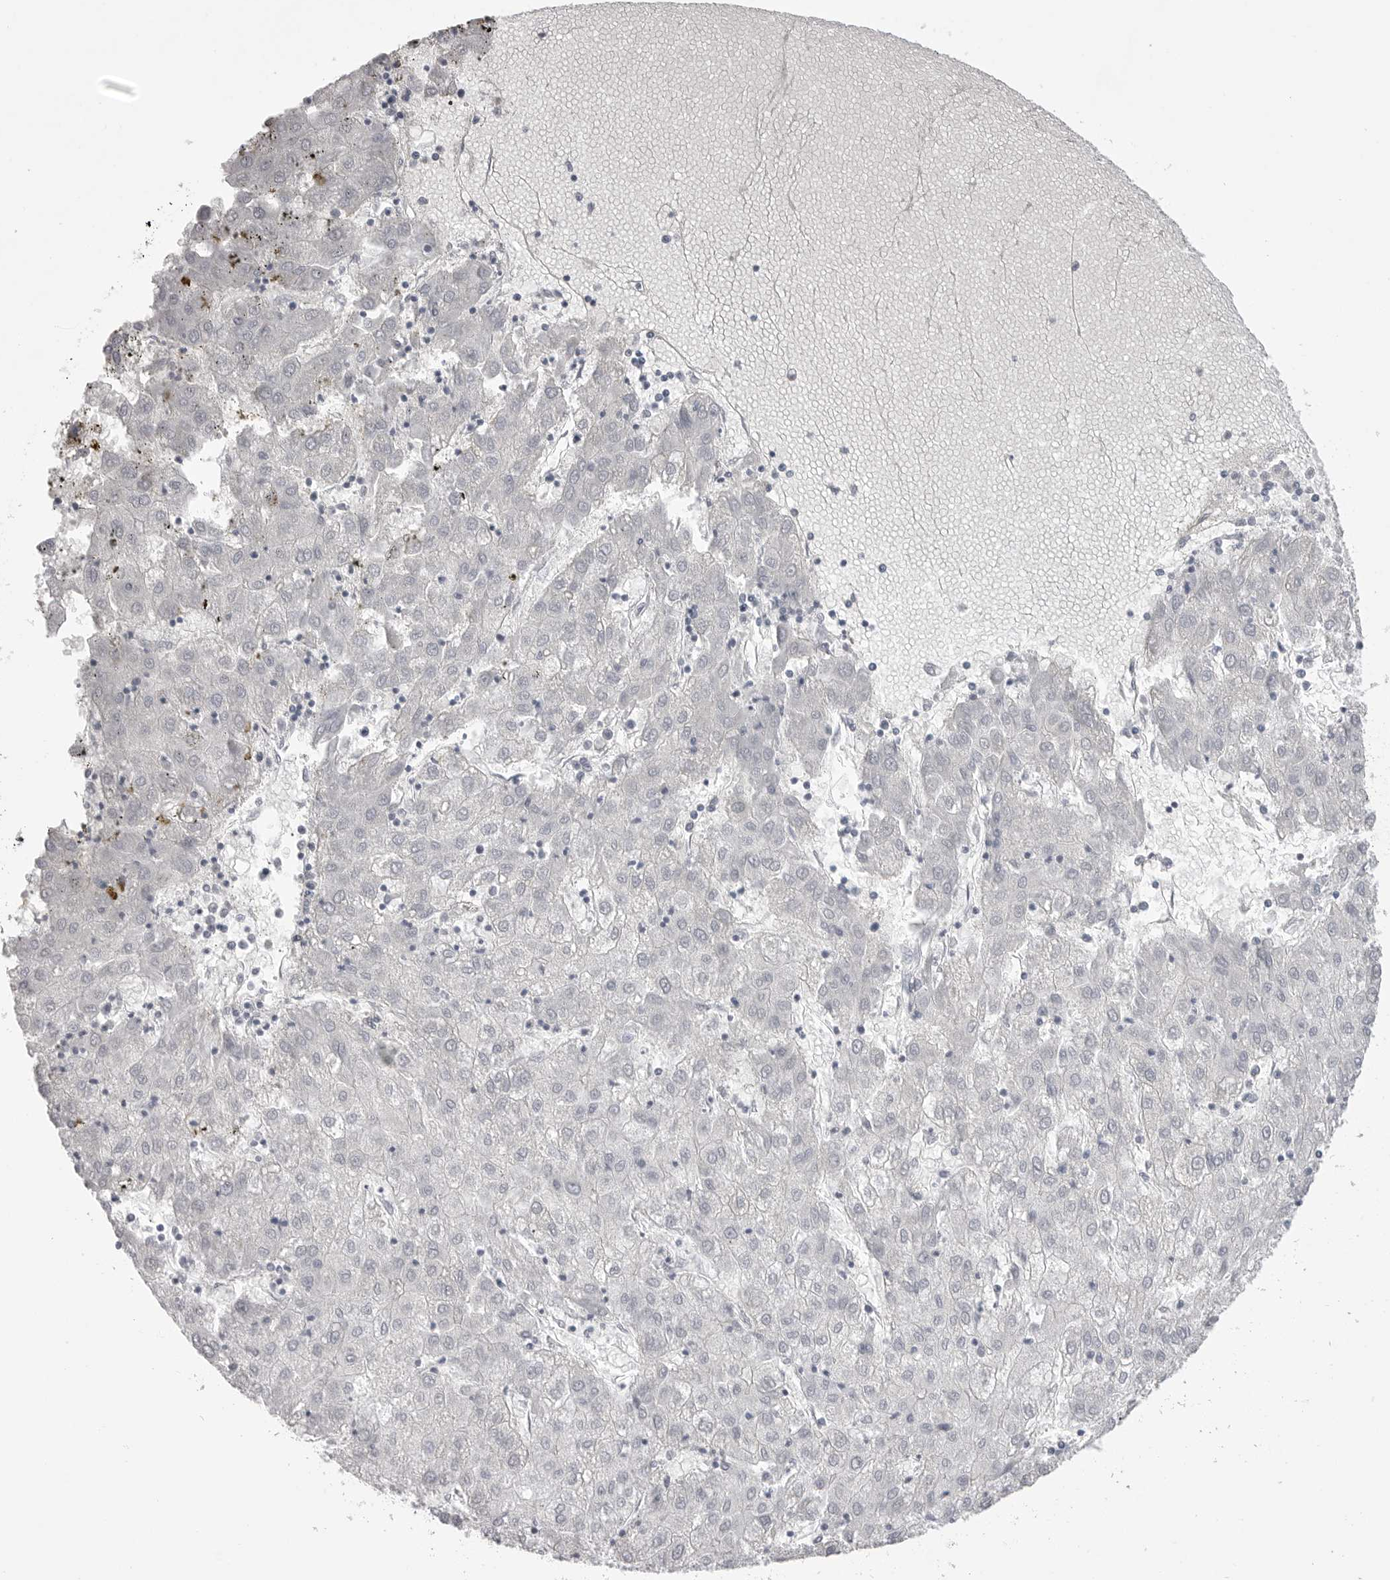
{"staining": {"intensity": "negative", "quantity": "none", "location": "none"}, "tissue": "liver cancer", "cell_type": "Tumor cells", "image_type": "cancer", "snomed": [{"axis": "morphology", "description": "Carcinoma, Hepatocellular, NOS"}, {"axis": "topography", "description": "Liver"}], "caption": "Tumor cells show no significant expression in liver hepatocellular carcinoma.", "gene": "ICAM5", "patient": {"sex": "male", "age": 72}}